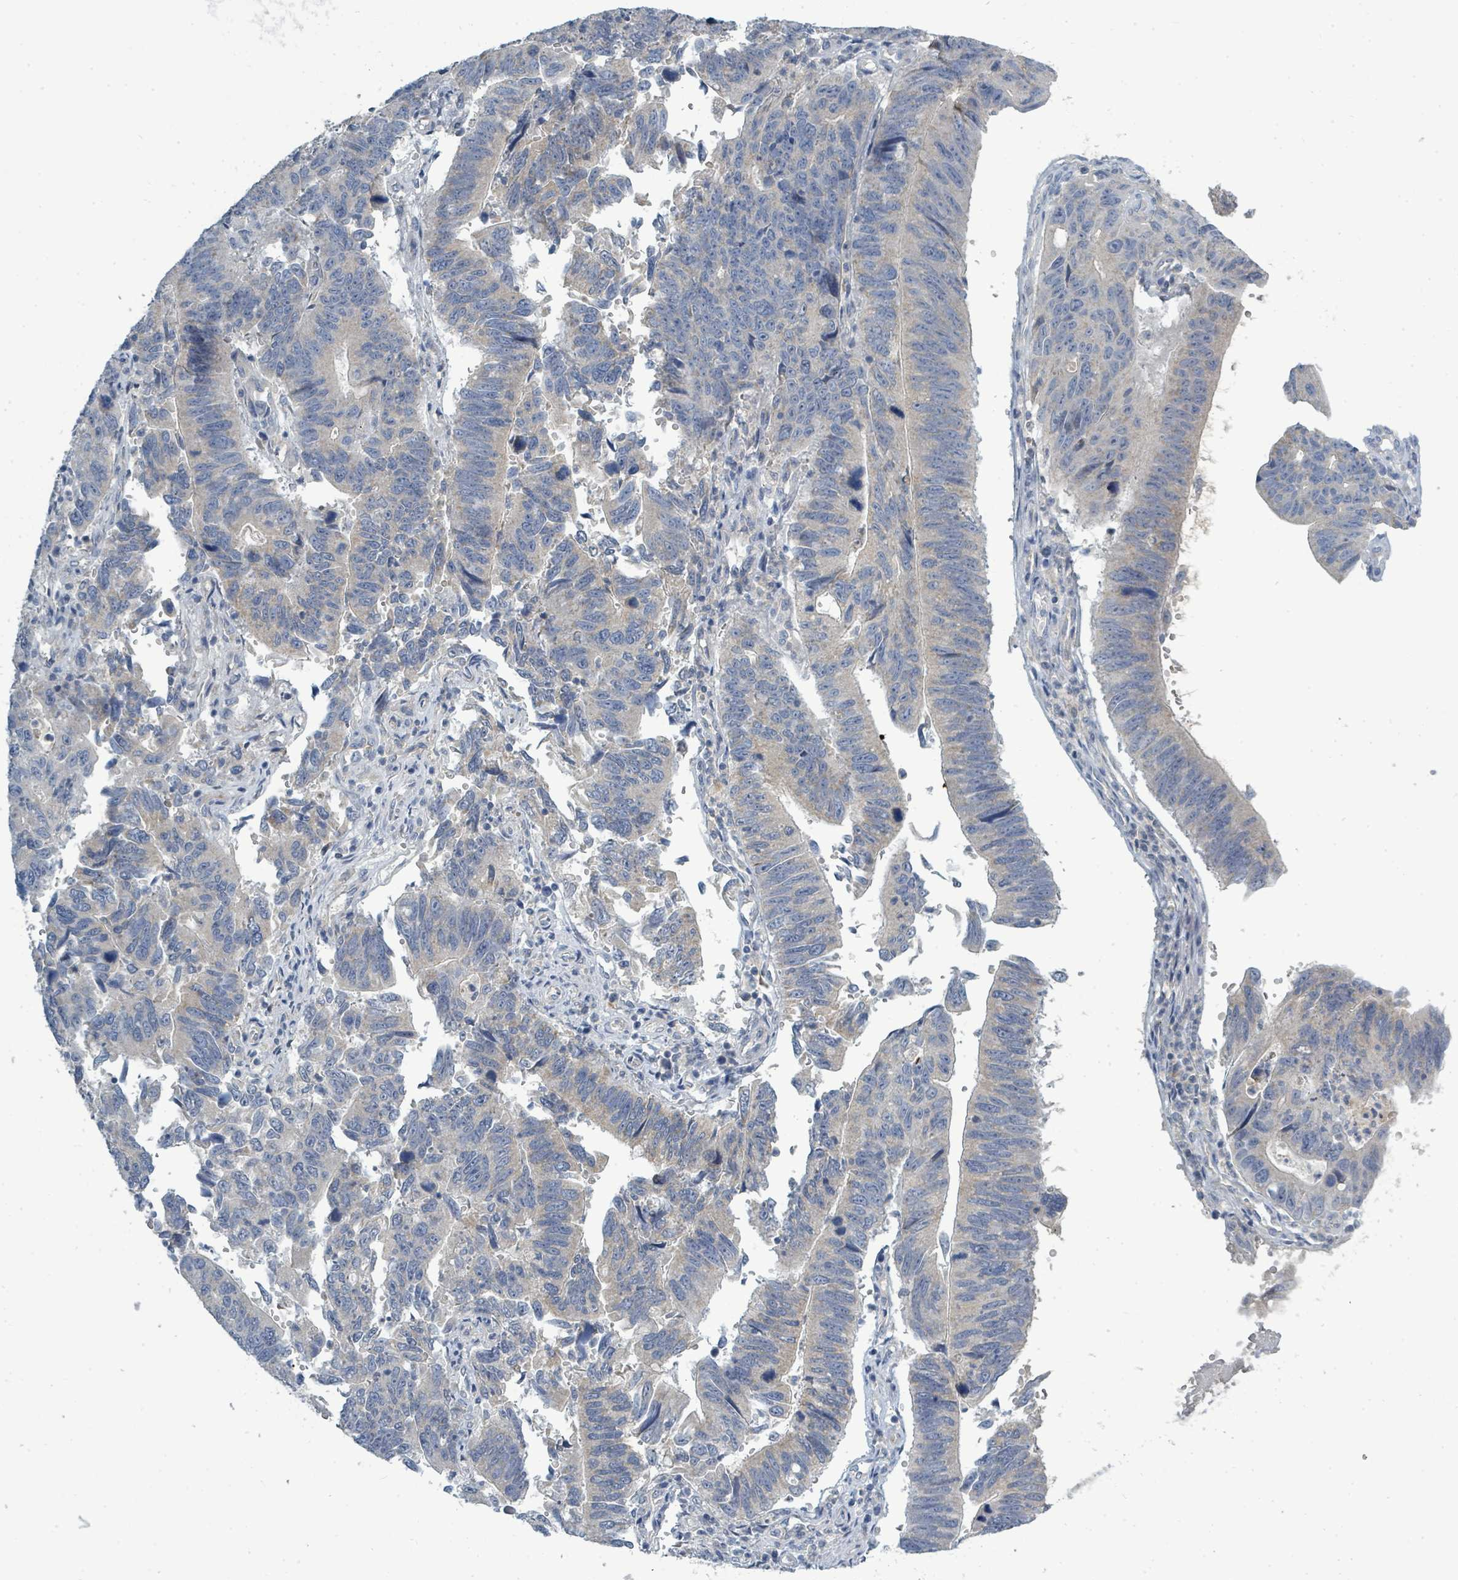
{"staining": {"intensity": "negative", "quantity": "none", "location": "none"}, "tissue": "stomach cancer", "cell_type": "Tumor cells", "image_type": "cancer", "snomed": [{"axis": "morphology", "description": "Adenocarcinoma, NOS"}, {"axis": "topography", "description": "Stomach"}], "caption": "Immunohistochemistry photomicrograph of neoplastic tissue: stomach cancer (adenocarcinoma) stained with DAB (3,3'-diaminobenzidine) reveals no significant protein expression in tumor cells.", "gene": "SLC25A23", "patient": {"sex": "male", "age": 59}}